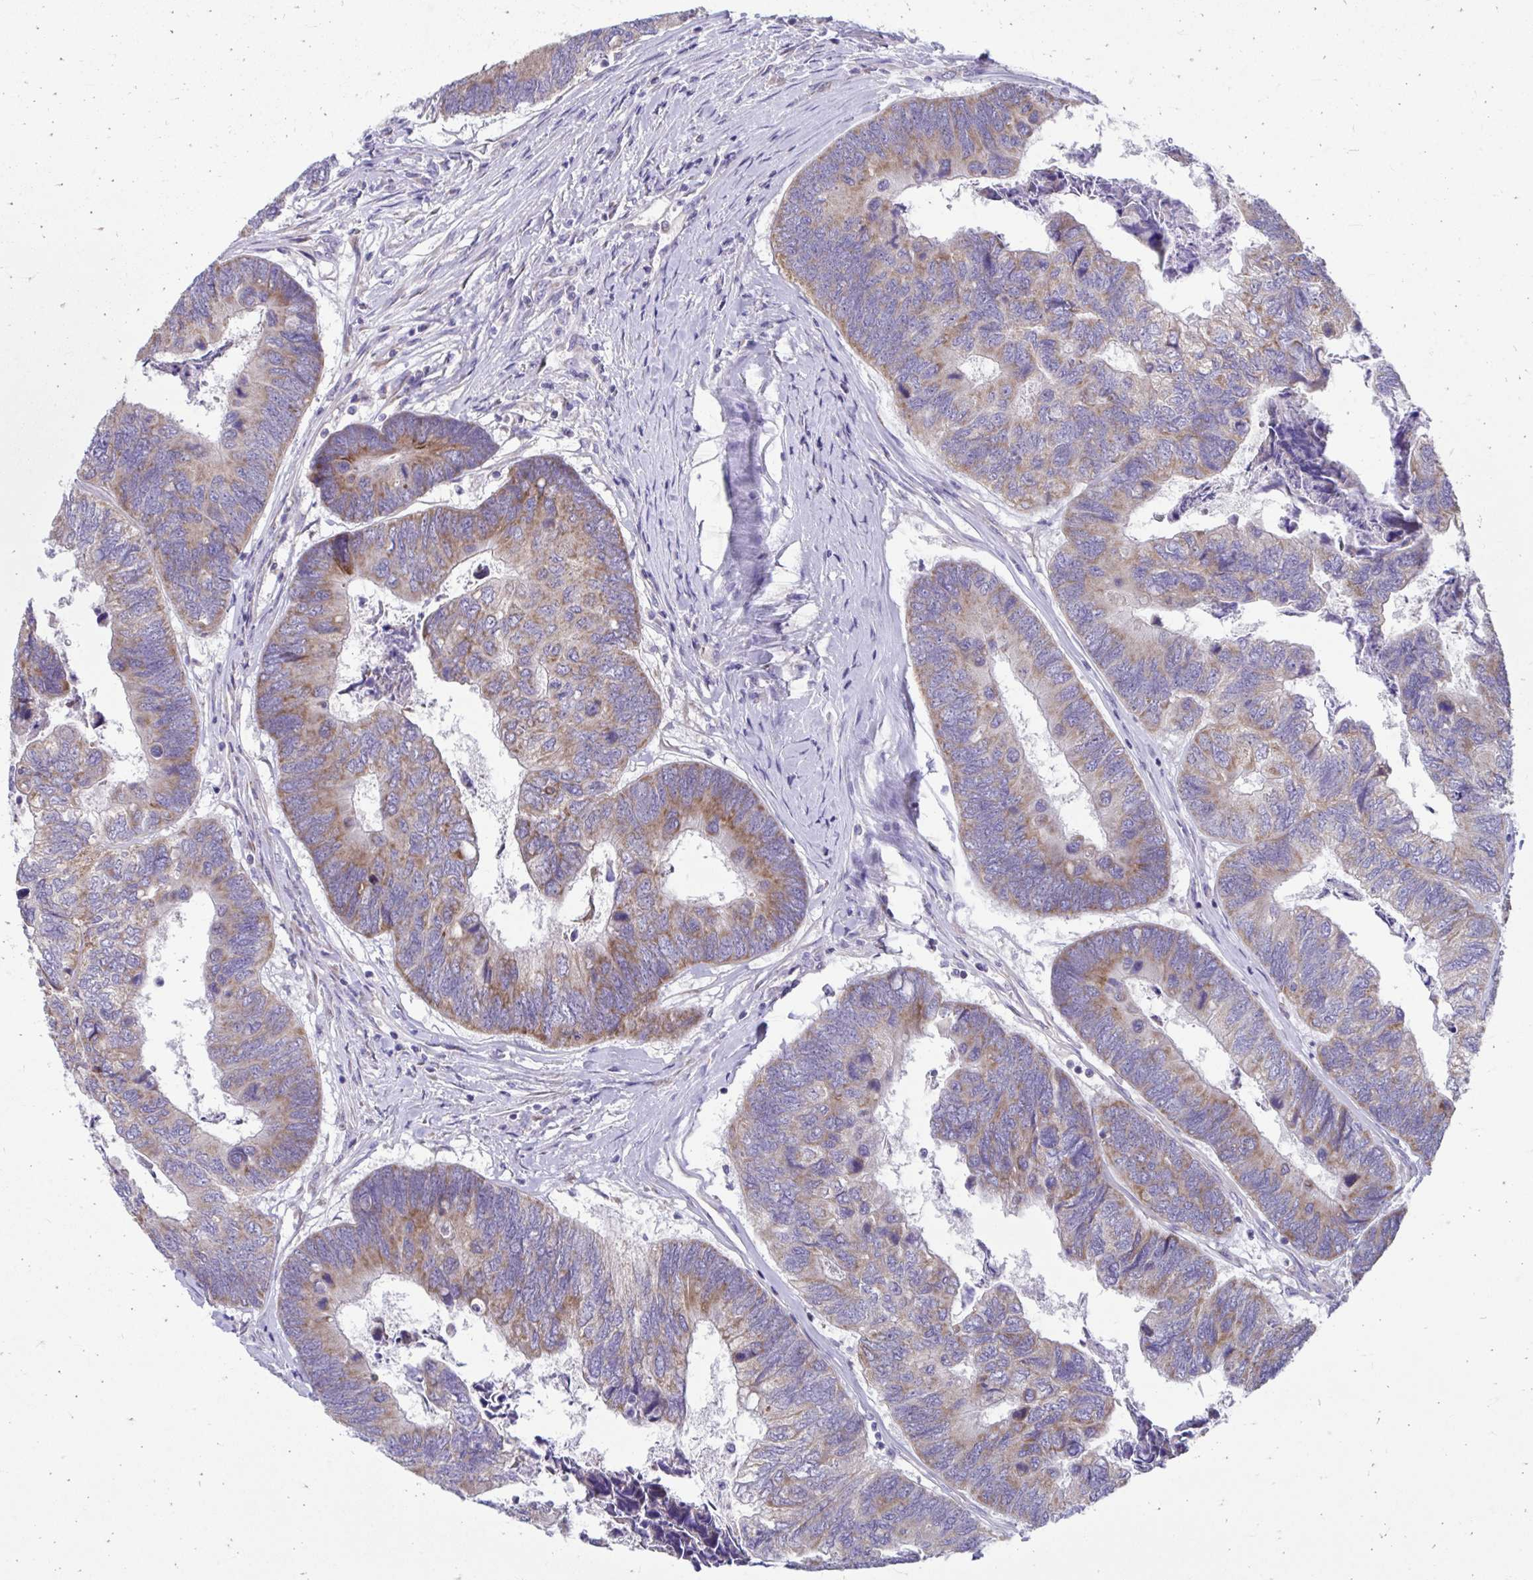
{"staining": {"intensity": "weak", "quantity": "25%-75%", "location": "cytoplasmic/membranous"}, "tissue": "colorectal cancer", "cell_type": "Tumor cells", "image_type": "cancer", "snomed": [{"axis": "morphology", "description": "Adenocarcinoma, NOS"}, {"axis": "topography", "description": "Colon"}], "caption": "Colorectal cancer stained with a protein marker shows weak staining in tumor cells.", "gene": "LINGO4", "patient": {"sex": "female", "age": 67}}